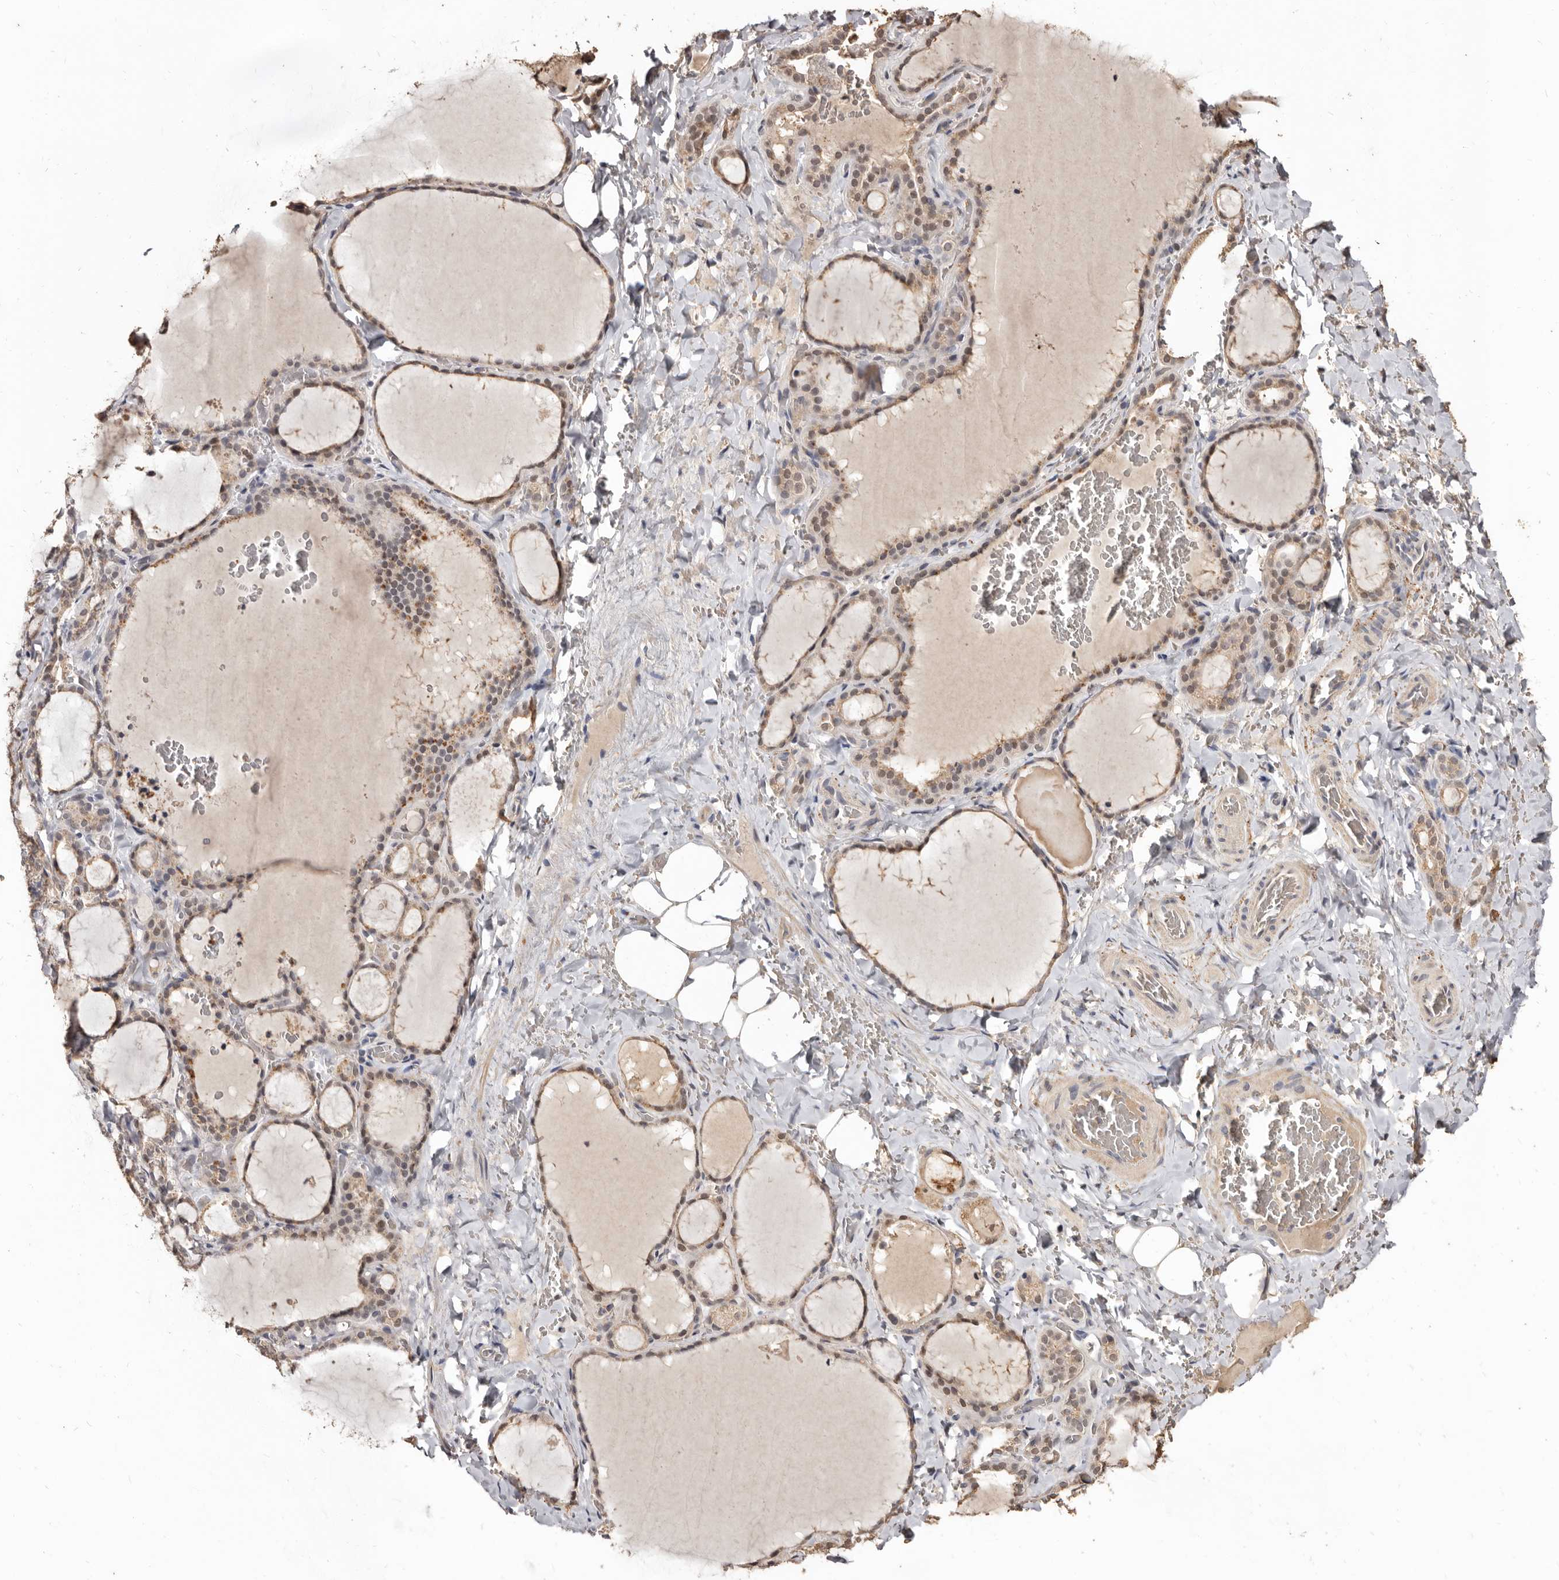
{"staining": {"intensity": "moderate", "quantity": "25%-75%", "location": "cytoplasmic/membranous,nuclear"}, "tissue": "thyroid gland", "cell_type": "Glandular cells", "image_type": "normal", "snomed": [{"axis": "morphology", "description": "Normal tissue, NOS"}, {"axis": "topography", "description": "Thyroid gland"}], "caption": "Glandular cells show moderate cytoplasmic/membranous,nuclear positivity in about 25%-75% of cells in unremarkable thyroid gland. The staining was performed using DAB to visualize the protein expression in brown, while the nuclei were stained in blue with hematoxylin (Magnification: 20x).", "gene": "INAVA", "patient": {"sex": "female", "age": 22}}